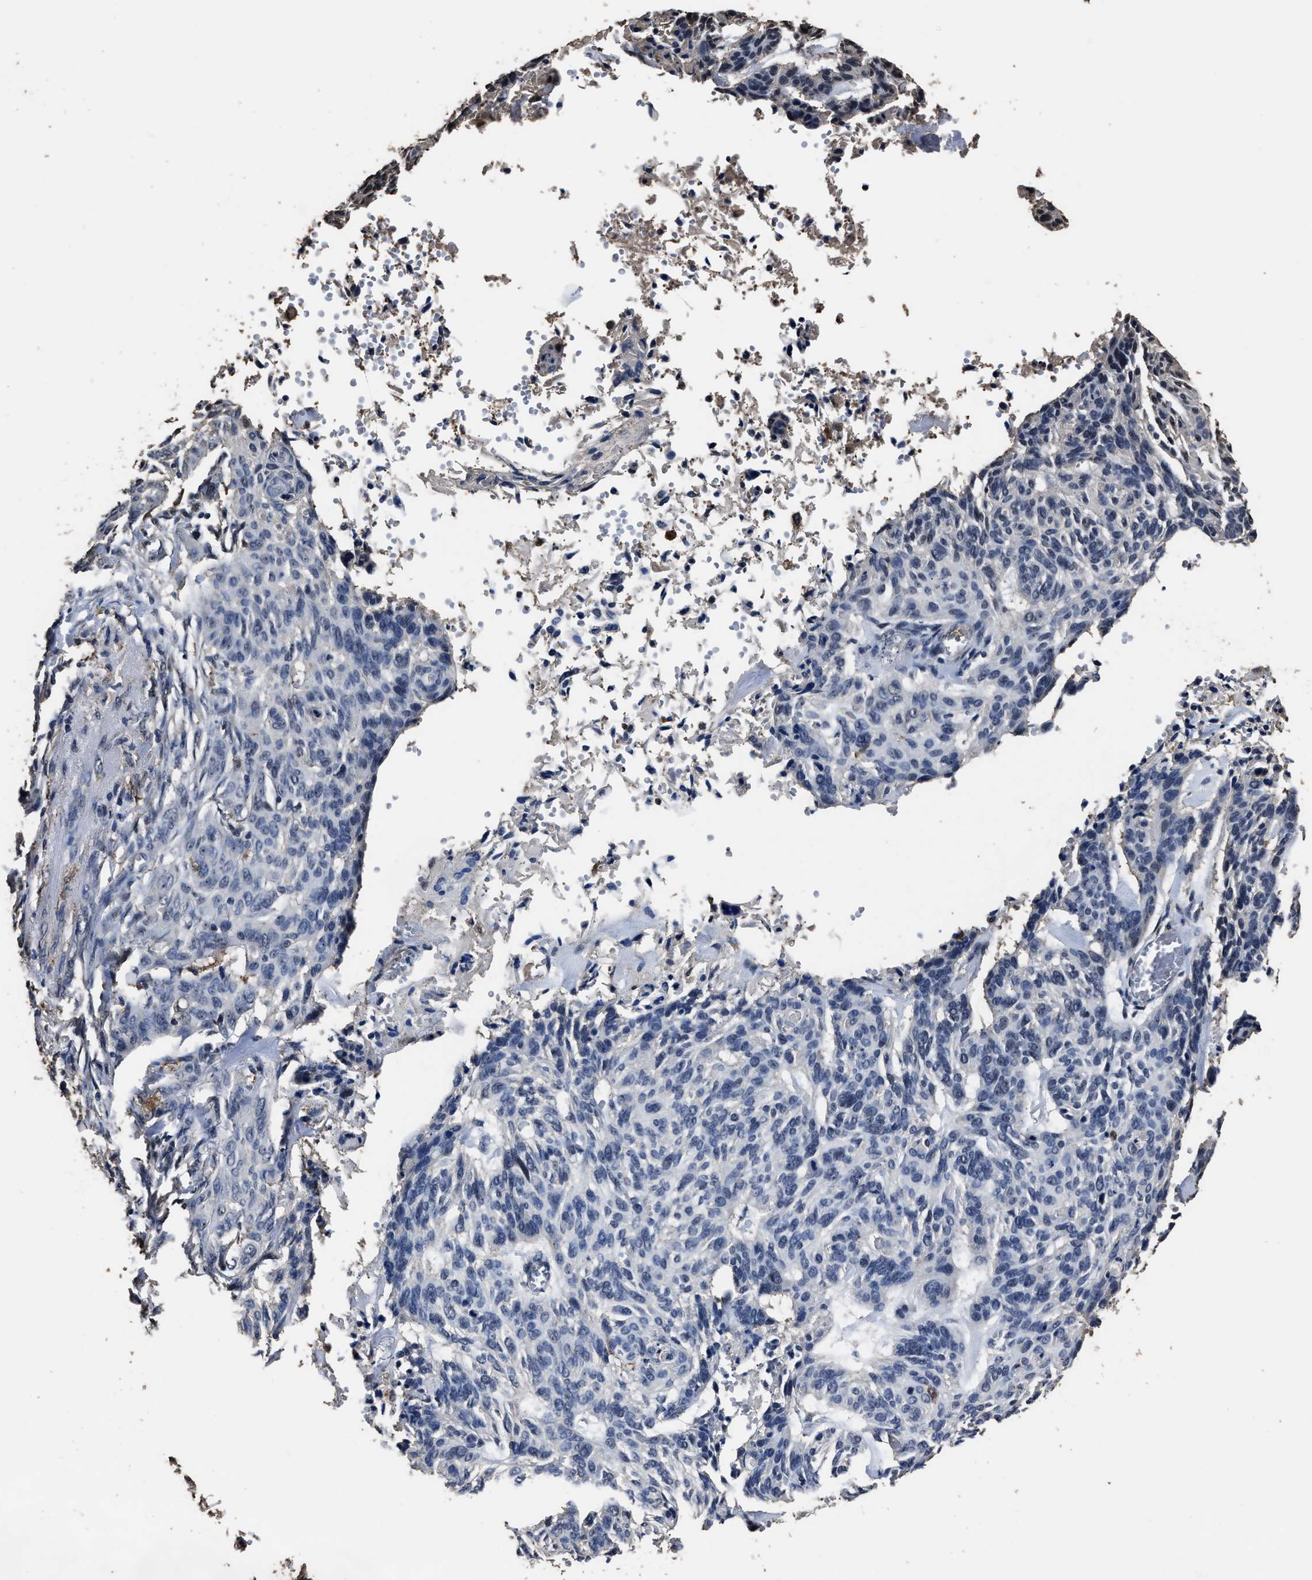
{"staining": {"intensity": "negative", "quantity": "none", "location": "none"}, "tissue": "skin cancer", "cell_type": "Tumor cells", "image_type": "cancer", "snomed": [{"axis": "morphology", "description": "Basal cell carcinoma"}, {"axis": "topography", "description": "Skin"}], "caption": "Immunohistochemistry (IHC) image of neoplastic tissue: human skin cancer stained with DAB shows no significant protein staining in tumor cells.", "gene": "RSBN1L", "patient": {"sex": "male", "age": 85}}